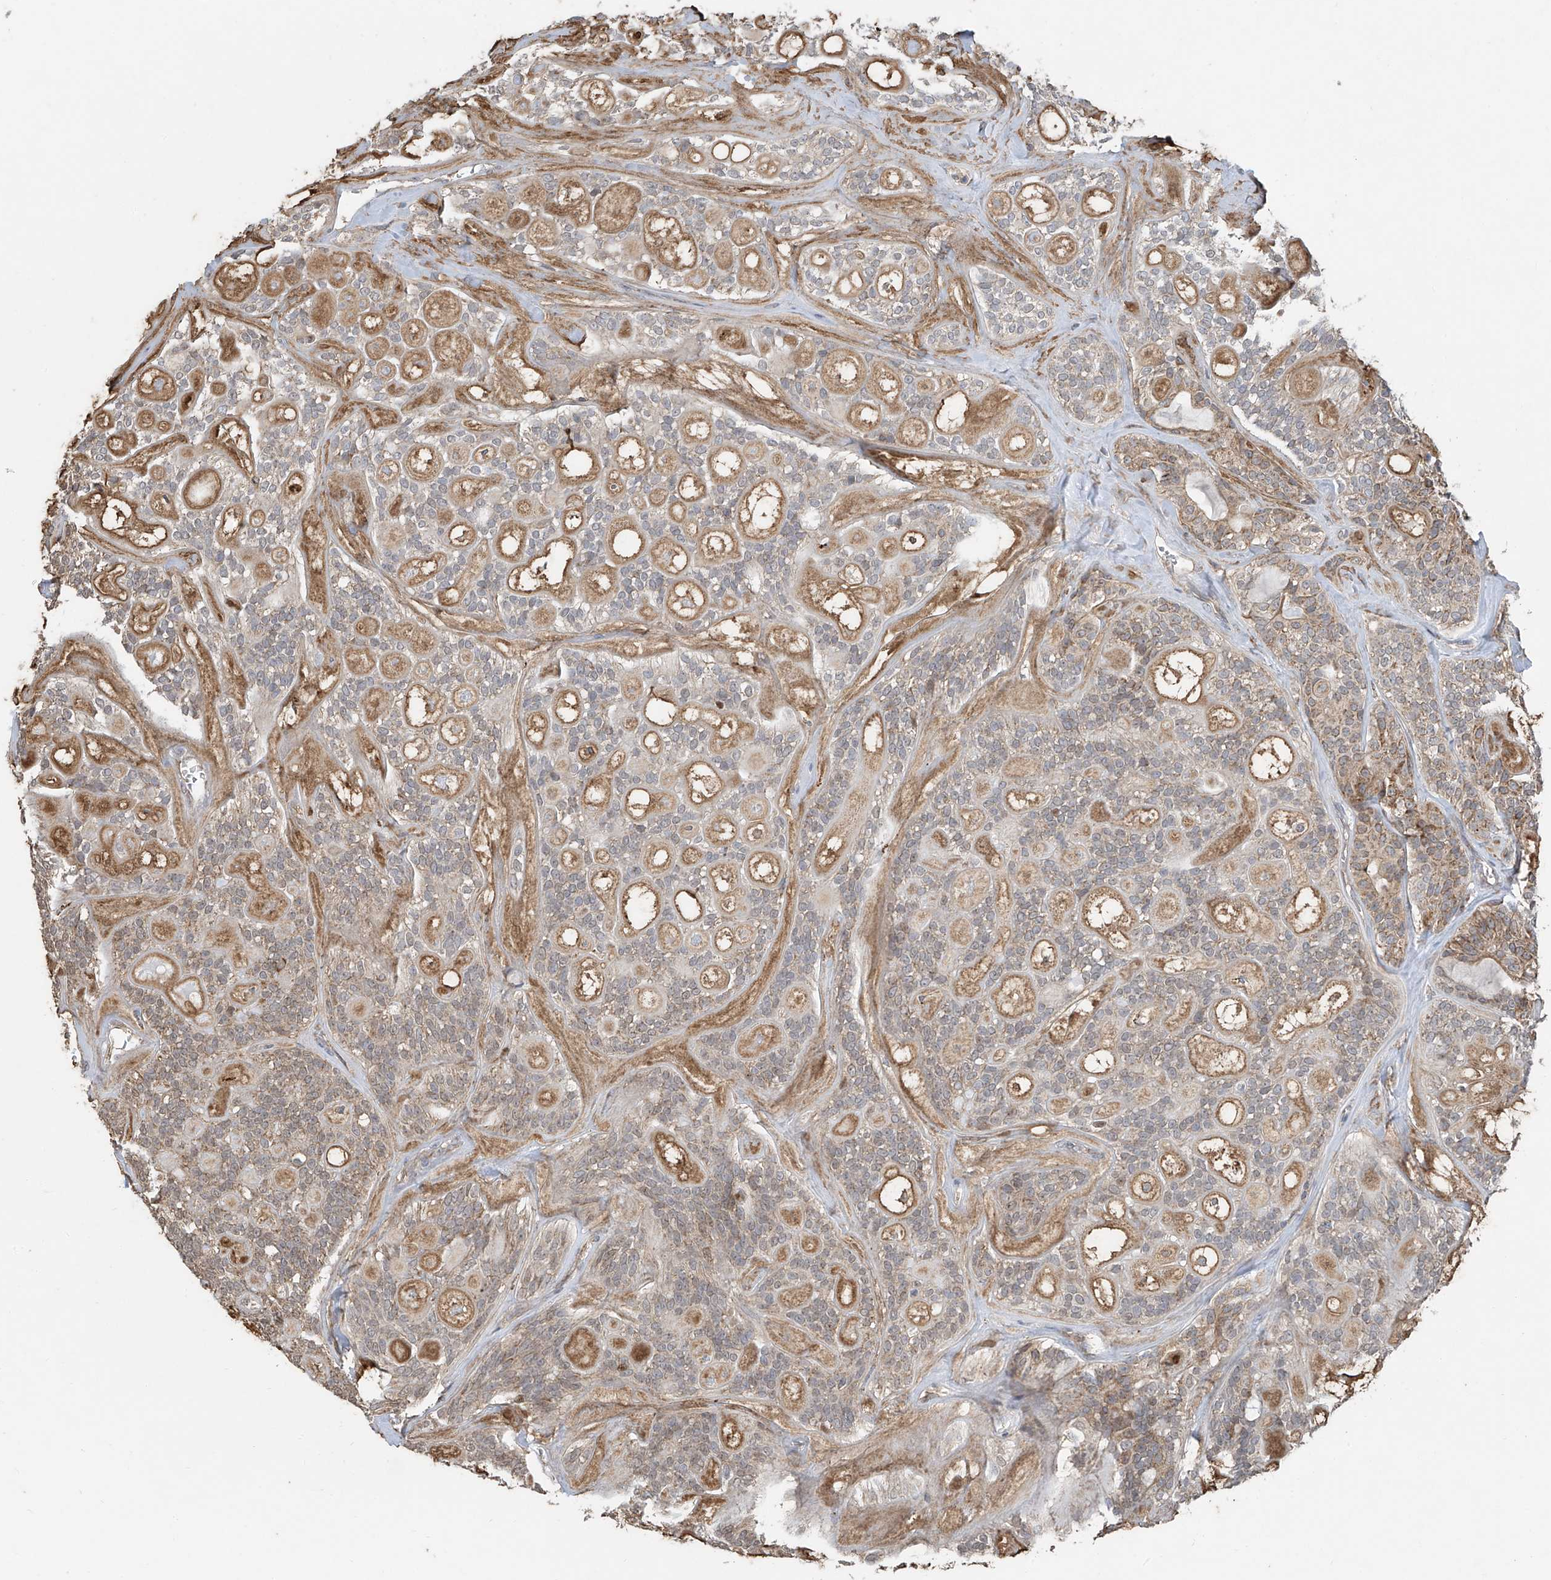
{"staining": {"intensity": "weak", "quantity": ">75%", "location": "cytoplasmic/membranous"}, "tissue": "head and neck cancer", "cell_type": "Tumor cells", "image_type": "cancer", "snomed": [{"axis": "morphology", "description": "Adenocarcinoma, NOS"}, {"axis": "topography", "description": "Head-Neck"}], "caption": "There is low levels of weak cytoplasmic/membranous positivity in tumor cells of adenocarcinoma (head and neck), as demonstrated by immunohistochemical staining (brown color).", "gene": "UQCC1", "patient": {"sex": "male", "age": 66}}